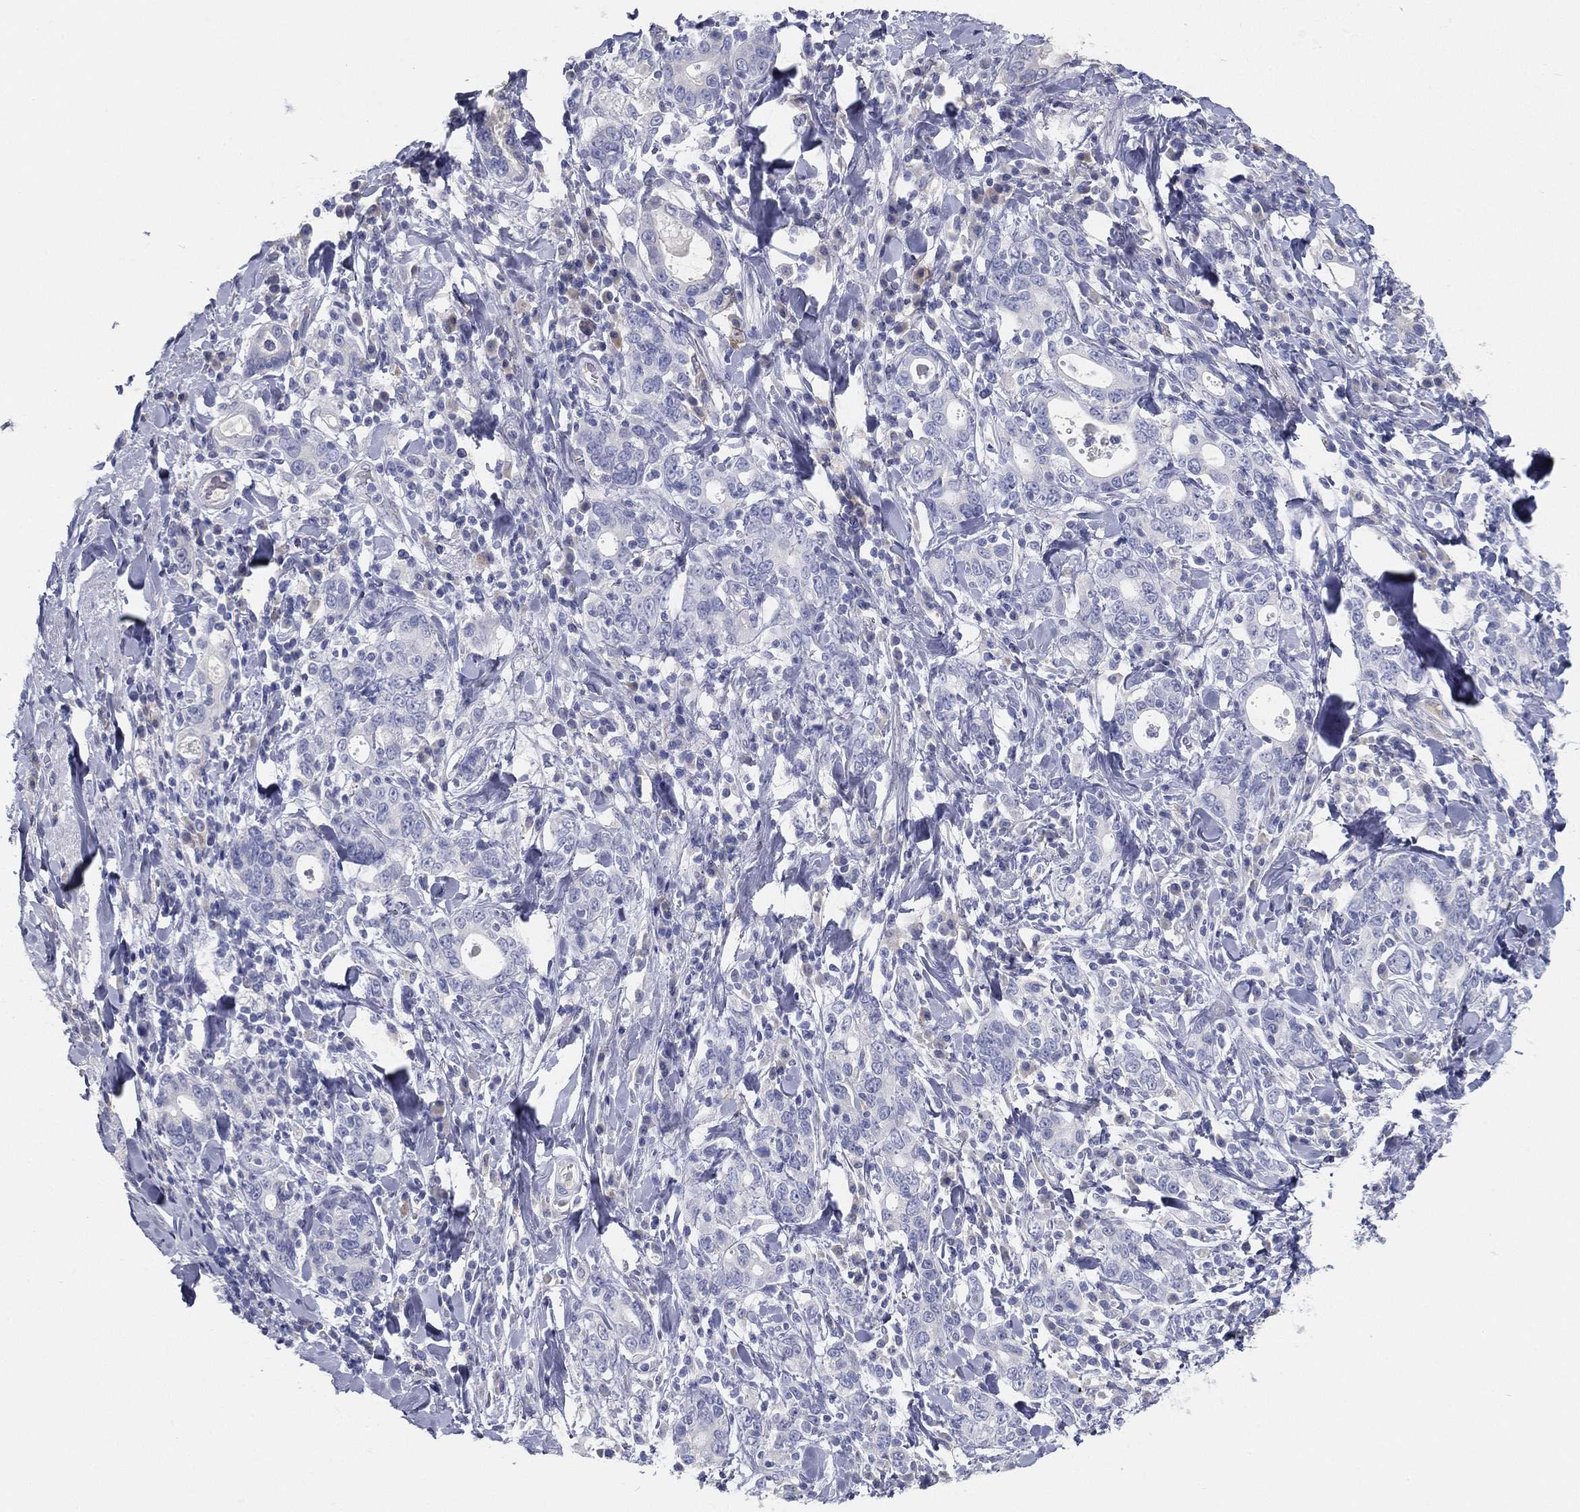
{"staining": {"intensity": "negative", "quantity": "none", "location": "none"}, "tissue": "stomach cancer", "cell_type": "Tumor cells", "image_type": "cancer", "snomed": [{"axis": "morphology", "description": "Adenocarcinoma, NOS"}, {"axis": "topography", "description": "Stomach"}], "caption": "DAB (3,3'-diaminobenzidine) immunohistochemical staining of stomach cancer demonstrates no significant positivity in tumor cells.", "gene": "STS", "patient": {"sex": "male", "age": 79}}